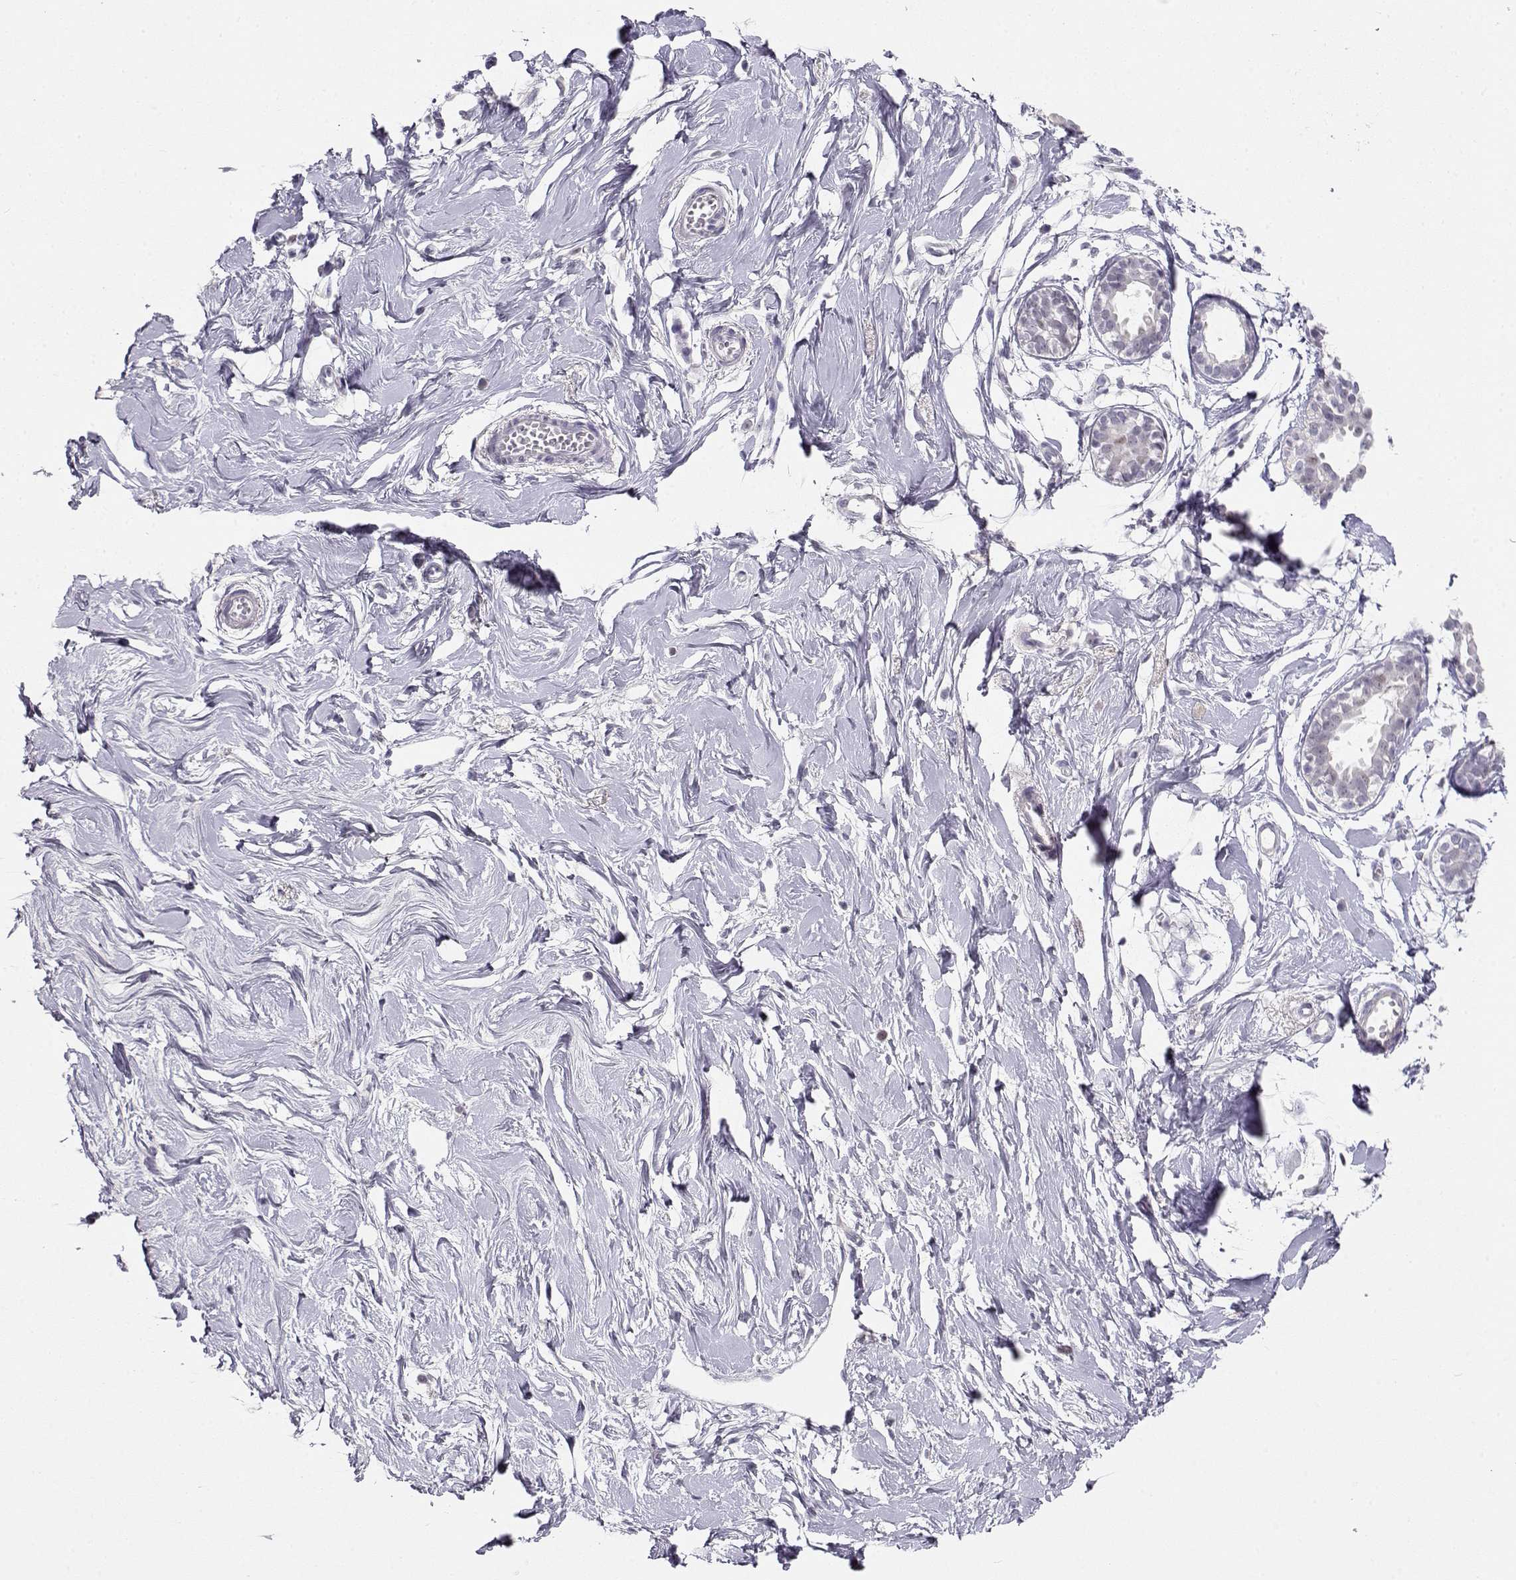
{"staining": {"intensity": "negative", "quantity": "none", "location": "none"}, "tissue": "breast", "cell_type": "Adipocytes", "image_type": "normal", "snomed": [{"axis": "morphology", "description": "Normal tissue, NOS"}, {"axis": "topography", "description": "Breast"}], "caption": "This is a histopathology image of immunohistochemistry staining of unremarkable breast, which shows no staining in adipocytes.", "gene": "OPN5", "patient": {"sex": "female", "age": 49}}